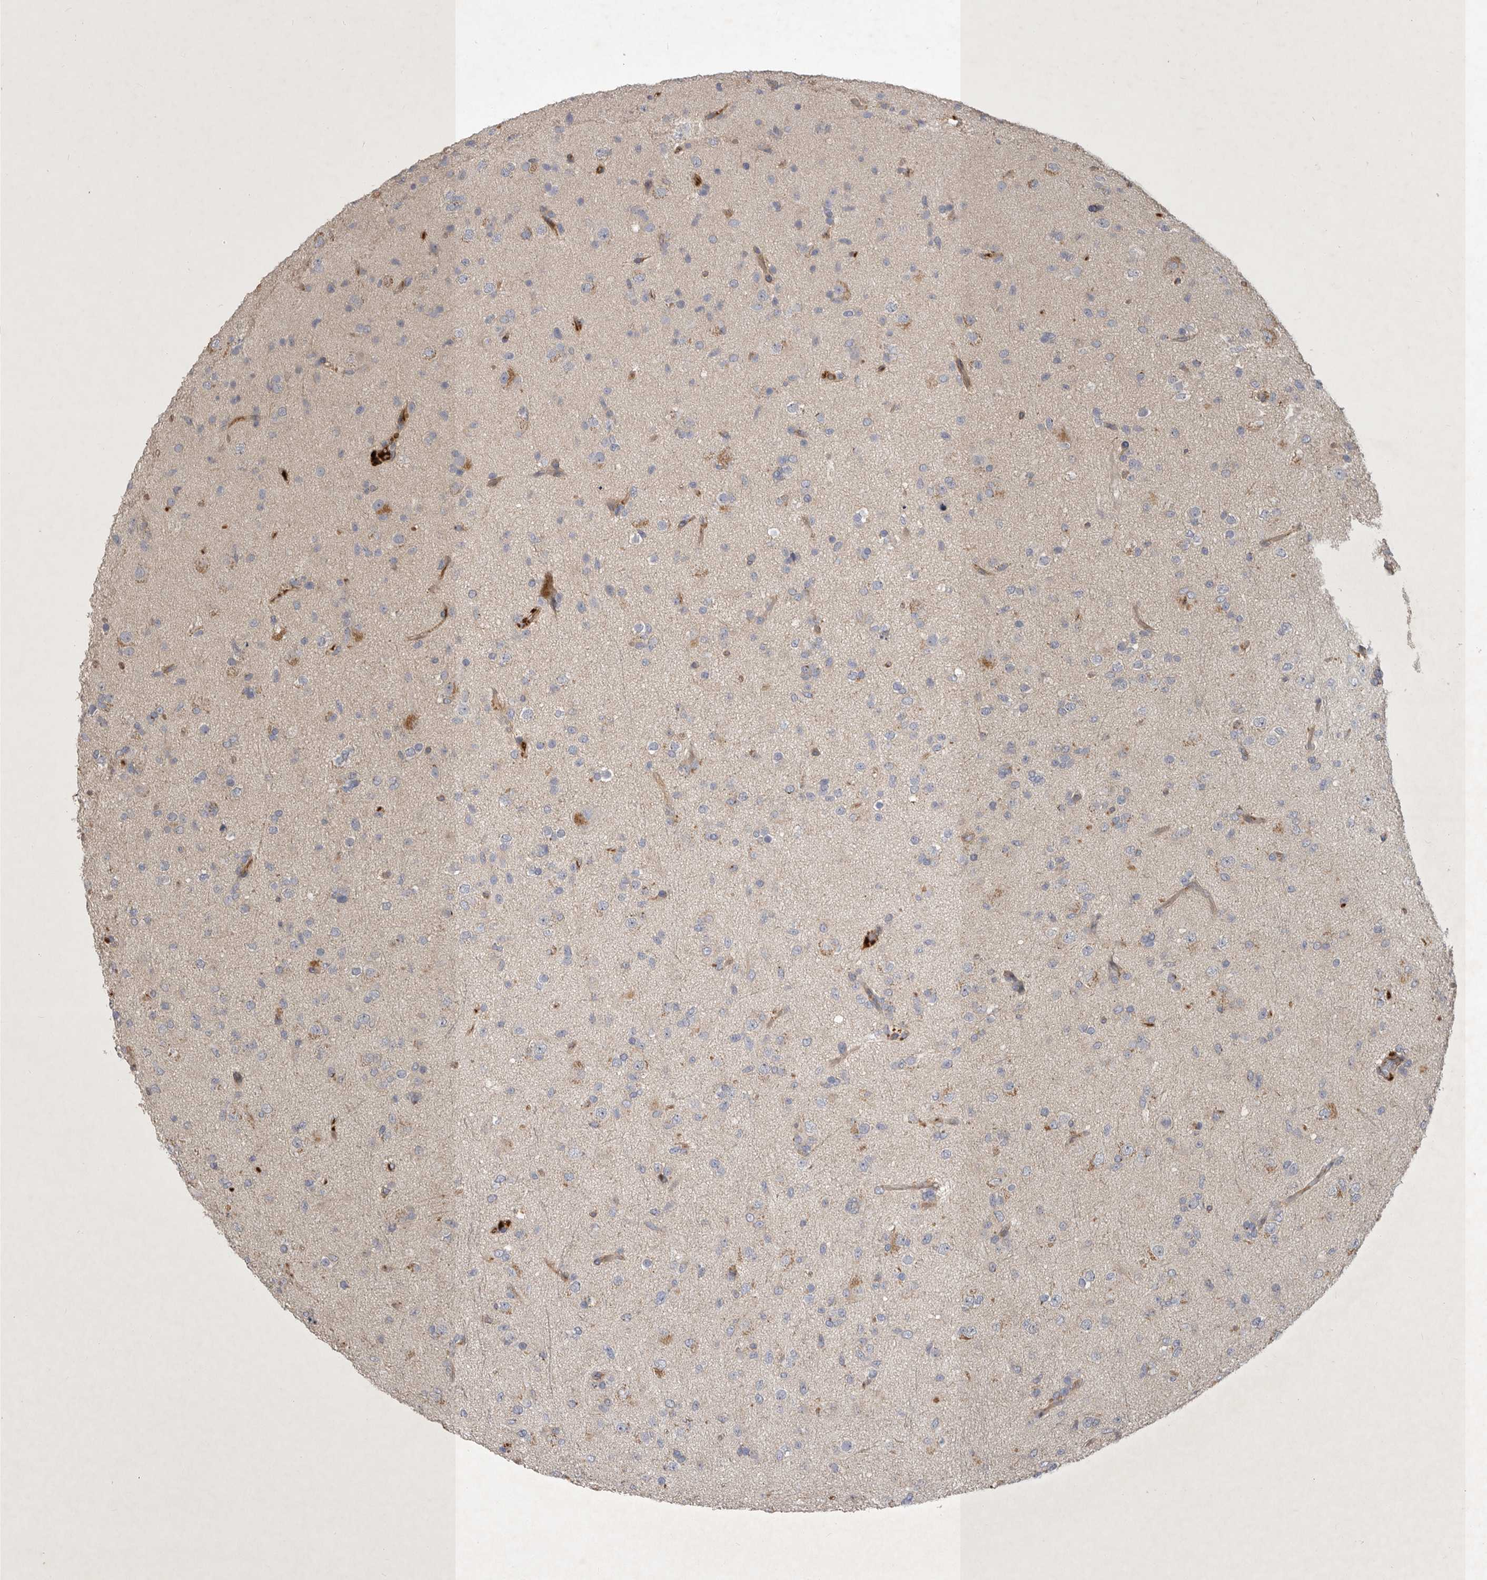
{"staining": {"intensity": "negative", "quantity": "none", "location": "none"}, "tissue": "glioma", "cell_type": "Tumor cells", "image_type": "cancer", "snomed": [{"axis": "morphology", "description": "Glioma, malignant, Low grade"}, {"axis": "topography", "description": "Brain"}], "caption": "A histopathology image of low-grade glioma (malignant) stained for a protein demonstrates no brown staining in tumor cells. (DAB (3,3'-diaminobenzidine) IHC with hematoxylin counter stain).", "gene": "MLPH", "patient": {"sex": "male", "age": 65}}